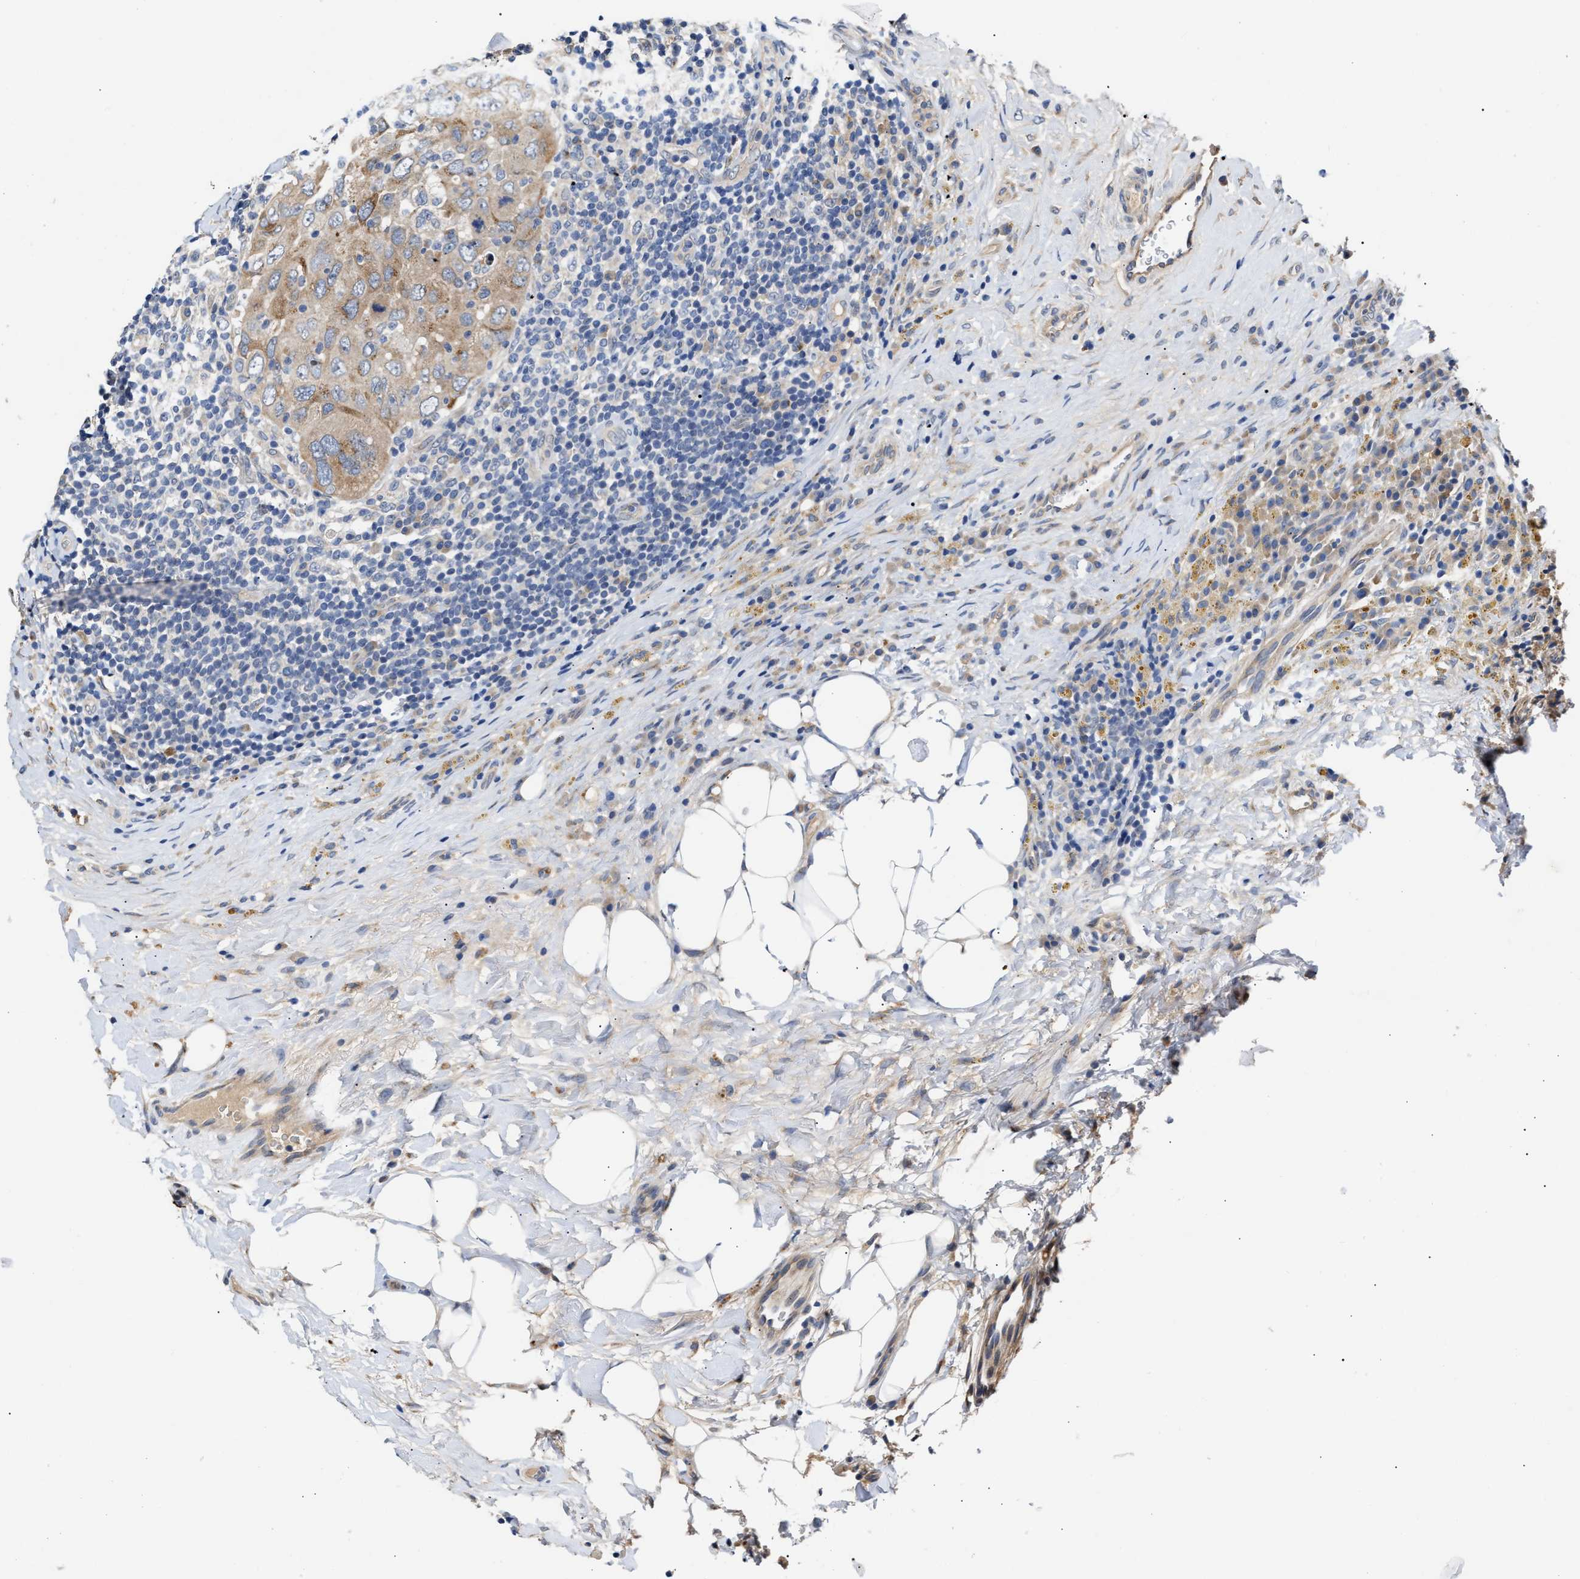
{"staining": {"intensity": "moderate", "quantity": "<25%", "location": "cytoplasmic/membranous"}, "tissue": "breast cancer", "cell_type": "Tumor cells", "image_type": "cancer", "snomed": [{"axis": "morphology", "description": "Duct carcinoma"}, {"axis": "topography", "description": "Breast"}], "caption": "IHC (DAB) staining of human breast cancer shows moderate cytoplasmic/membranous protein staining in about <25% of tumor cells. Nuclei are stained in blue.", "gene": "CCDC146", "patient": {"sex": "female", "age": 37}}